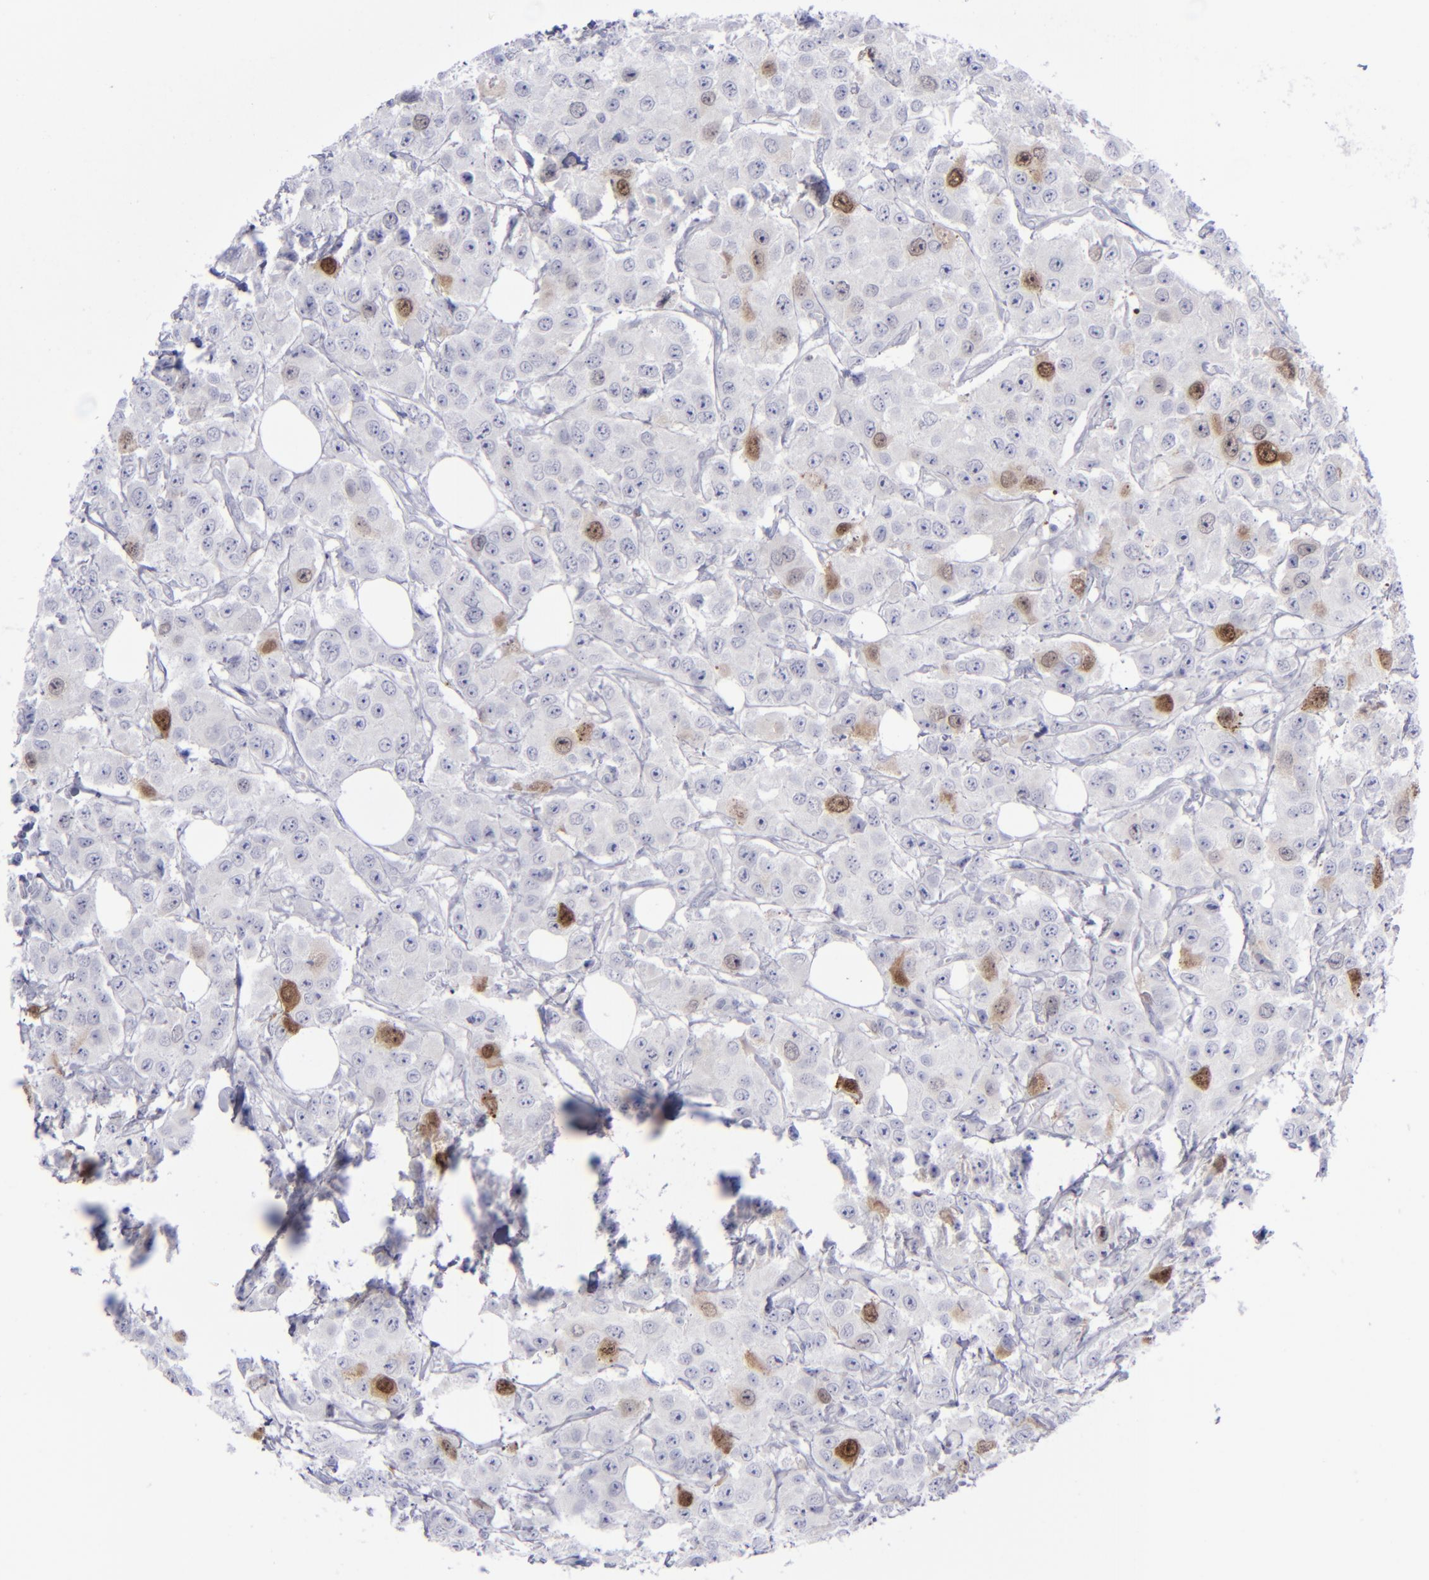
{"staining": {"intensity": "moderate", "quantity": "<25%", "location": "cytoplasmic/membranous,nuclear"}, "tissue": "breast cancer", "cell_type": "Tumor cells", "image_type": "cancer", "snomed": [{"axis": "morphology", "description": "Duct carcinoma"}, {"axis": "topography", "description": "Breast"}], "caption": "The immunohistochemical stain shows moderate cytoplasmic/membranous and nuclear expression in tumor cells of breast invasive ductal carcinoma tissue. (brown staining indicates protein expression, while blue staining denotes nuclei).", "gene": "AURKA", "patient": {"sex": "female", "age": 58}}